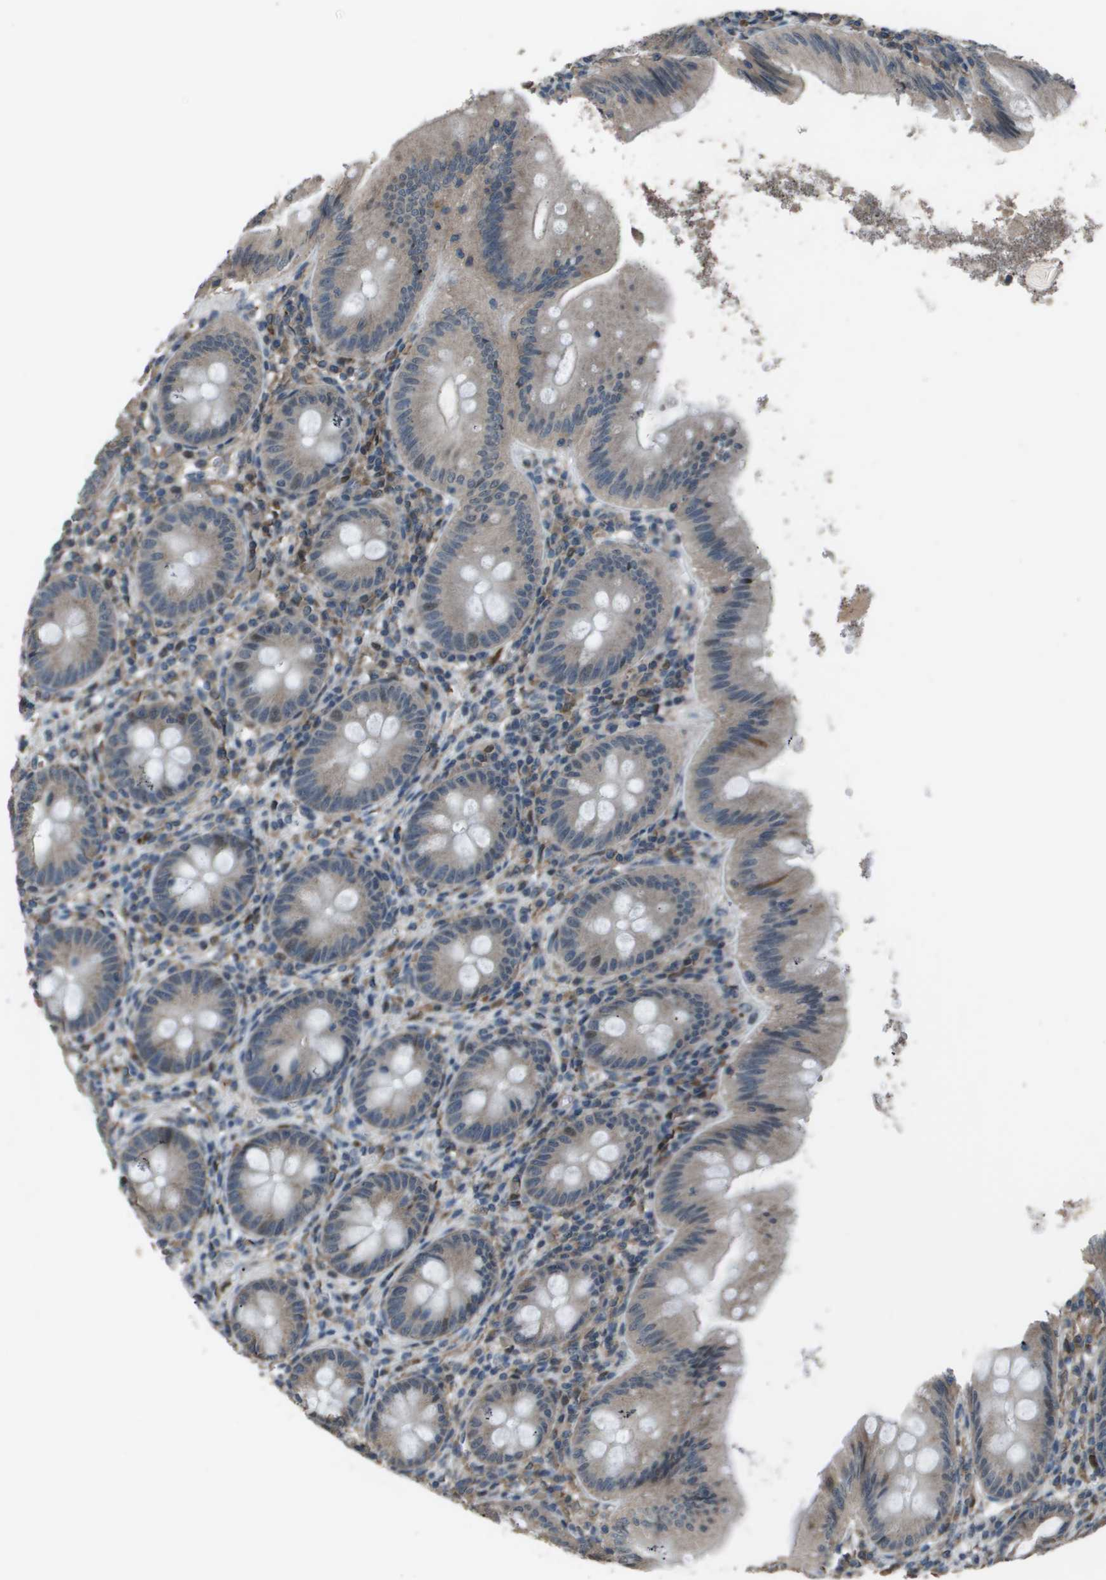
{"staining": {"intensity": "weak", "quantity": "<25%", "location": "cytoplasmic/membranous"}, "tissue": "appendix", "cell_type": "Glandular cells", "image_type": "normal", "snomed": [{"axis": "morphology", "description": "Normal tissue, NOS"}, {"axis": "topography", "description": "Appendix"}], "caption": "This is an IHC photomicrograph of unremarkable appendix. There is no positivity in glandular cells.", "gene": "GOSR2", "patient": {"sex": "male", "age": 56}}